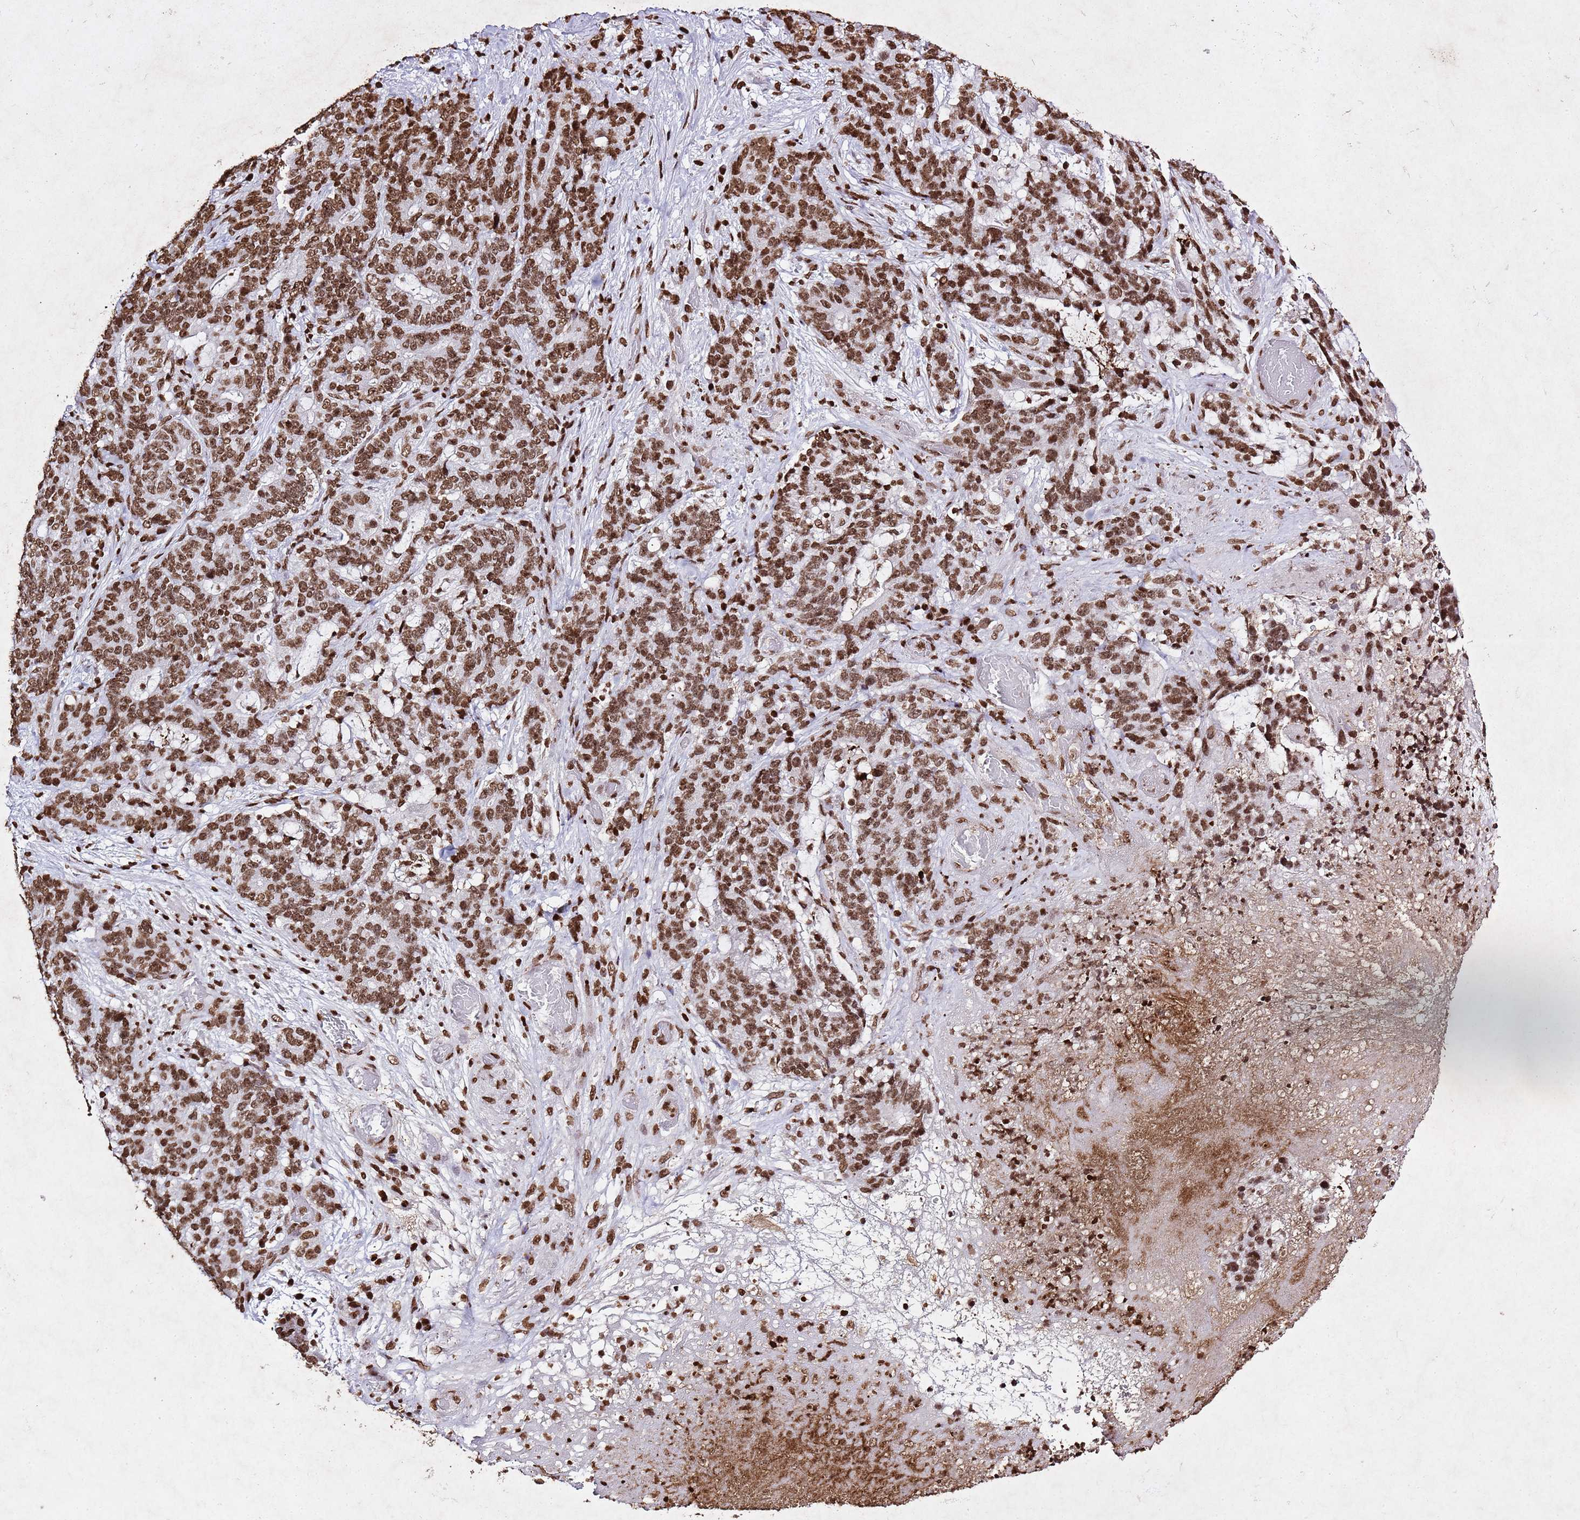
{"staining": {"intensity": "moderate", "quantity": ">75%", "location": "nuclear"}, "tissue": "stomach cancer", "cell_type": "Tumor cells", "image_type": "cancer", "snomed": [{"axis": "morphology", "description": "Normal tissue, NOS"}, {"axis": "morphology", "description": "Adenocarcinoma, NOS"}, {"axis": "topography", "description": "Stomach"}], "caption": "This image demonstrates stomach cancer stained with immunohistochemistry to label a protein in brown. The nuclear of tumor cells show moderate positivity for the protein. Nuclei are counter-stained blue.", "gene": "BMAL1", "patient": {"sex": "female", "age": 64}}